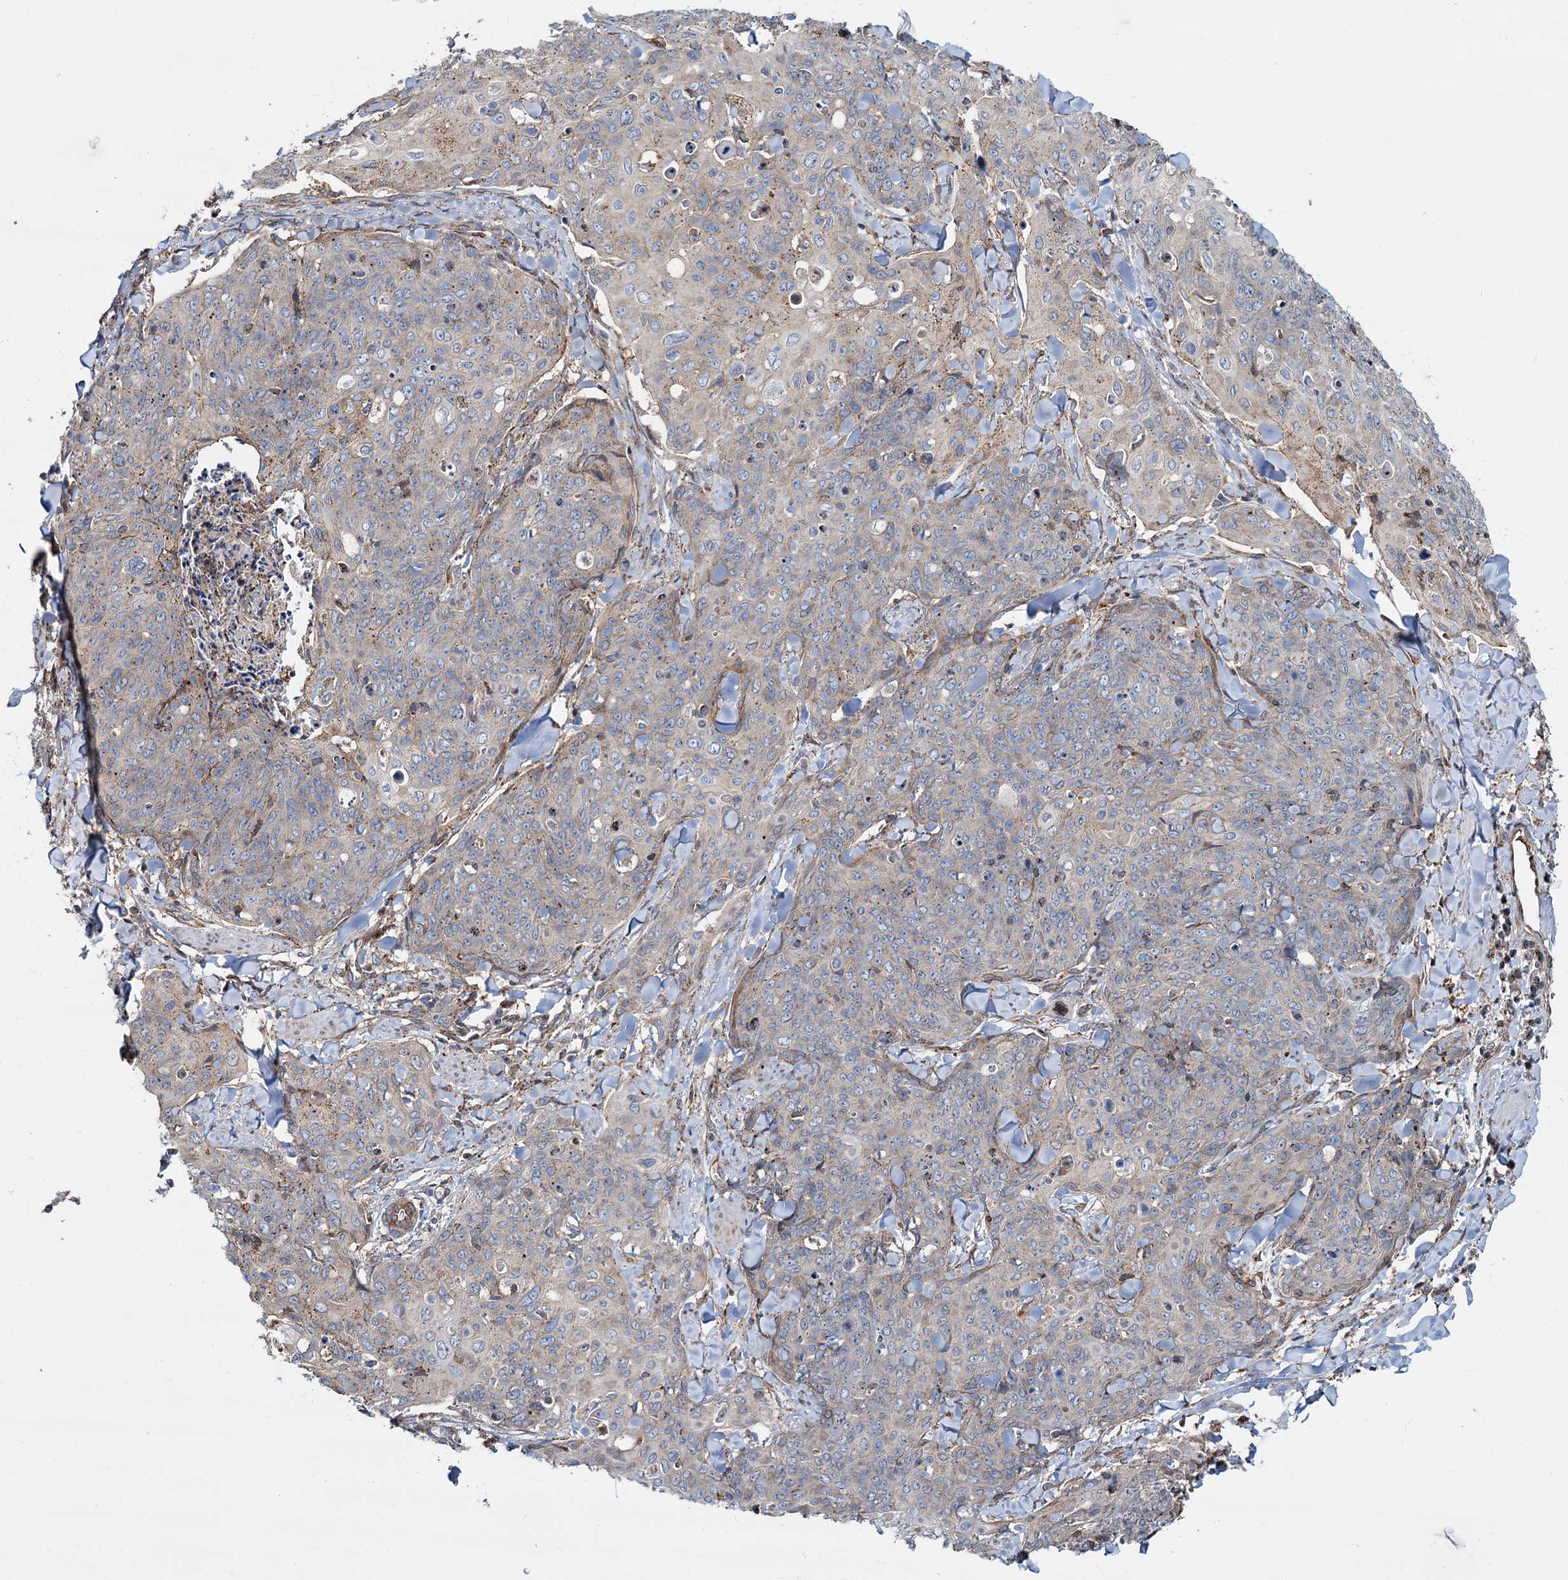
{"staining": {"intensity": "moderate", "quantity": "<25%", "location": "cytoplasmic/membranous"}, "tissue": "skin cancer", "cell_type": "Tumor cells", "image_type": "cancer", "snomed": [{"axis": "morphology", "description": "Squamous cell carcinoma, NOS"}, {"axis": "topography", "description": "Skin"}, {"axis": "topography", "description": "Vulva"}], "caption": "Skin cancer stained with a brown dye exhibits moderate cytoplasmic/membranous positive positivity in approximately <25% of tumor cells.", "gene": "PSEN1", "patient": {"sex": "female", "age": 85}}